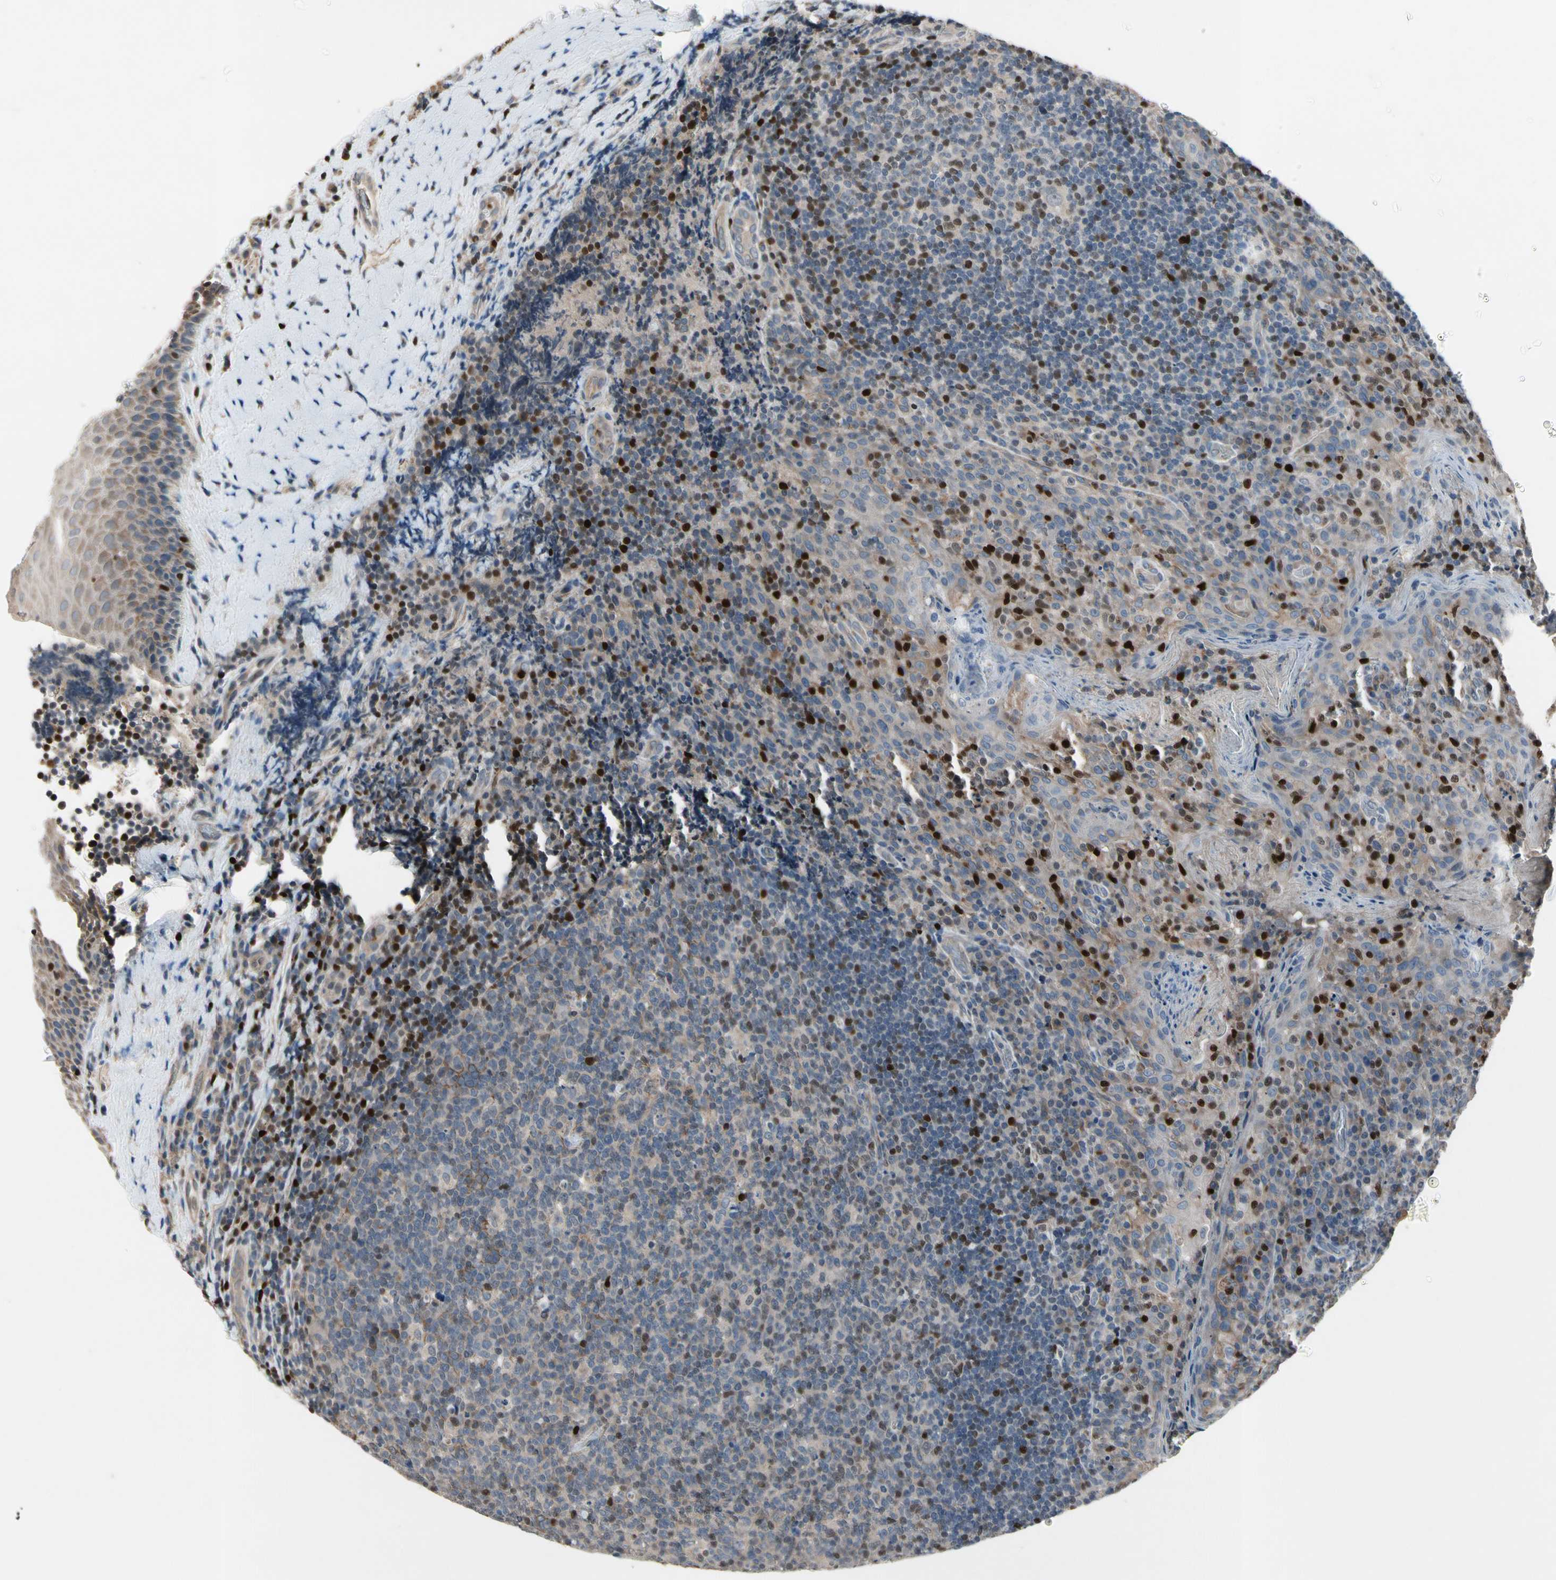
{"staining": {"intensity": "weak", "quantity": "<25%", "location": "nuclear"}, "tissue": "tonsil", "cell_type": "Germinal center cells", "image_type": "normal", "snomed": [{"axis": "morphology", "description": "Normal tissue, NOS"}, {"axis": "topography", "description": "Tonsil"}], "caption": "Micrograph shows no significant protein staining in germinal center cells of normal tonsil.", "gene": "TBX21", "patient": {"sex": "male", "age": 17}}